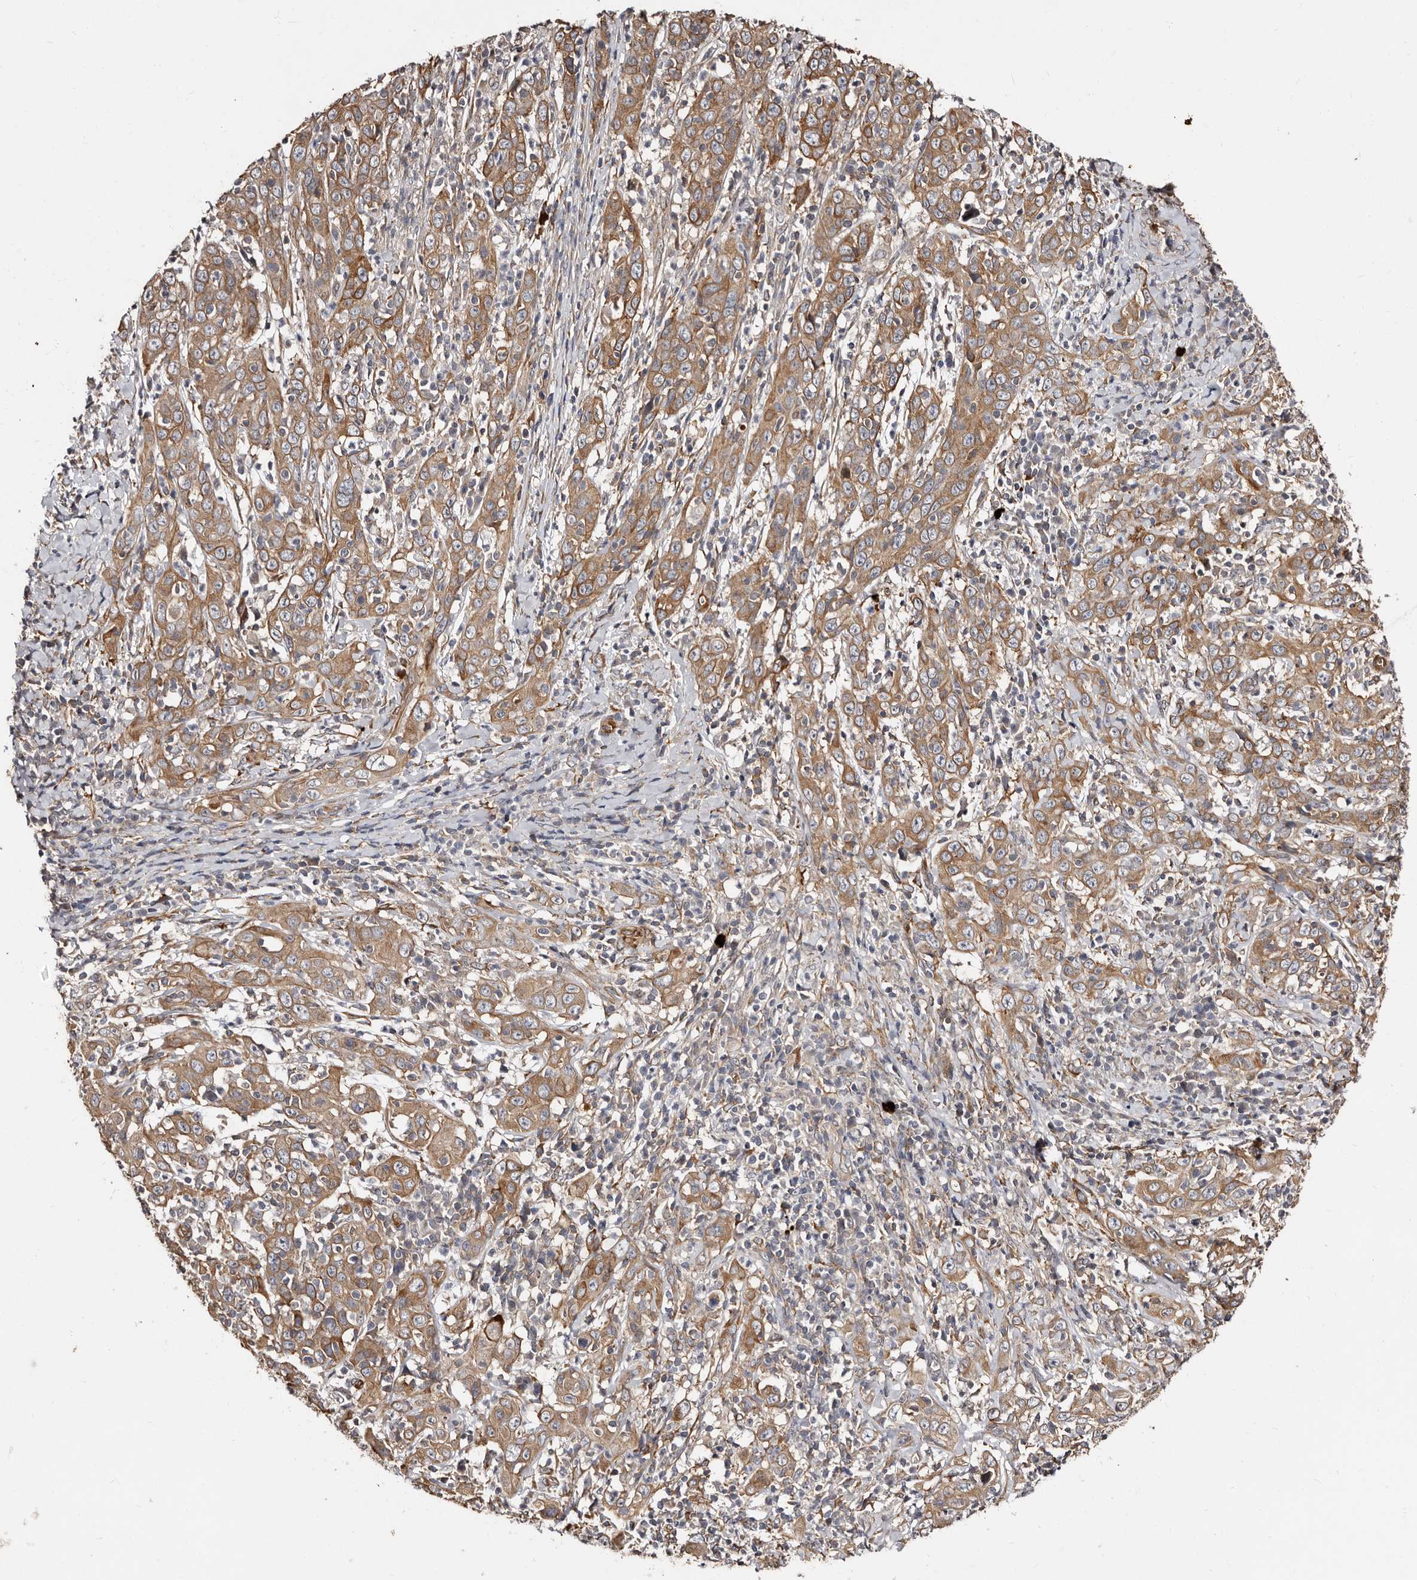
{"staining": {"intensity": "moderate", "quantity": ">75%", "location": "cytoplasmic/membranous"}, "tissue": "cervical cancer", "cell_type": "Tumor cells", "image_type": "cancer", "snomed": [{"axis": "morphology", "description": "Squamous cell carcinoma, NOS"}, {"axis": "topography", "description": "Cervix"}], "caption": "There is medium levels of moderate cytoplasmic/membranous positivity in tumor cells of cervical cancer, as demonstrated by immunohistochemical staining (brown color).", "gene": "TBC1D22B", "patient": {"sex": "female", "age": 46}}